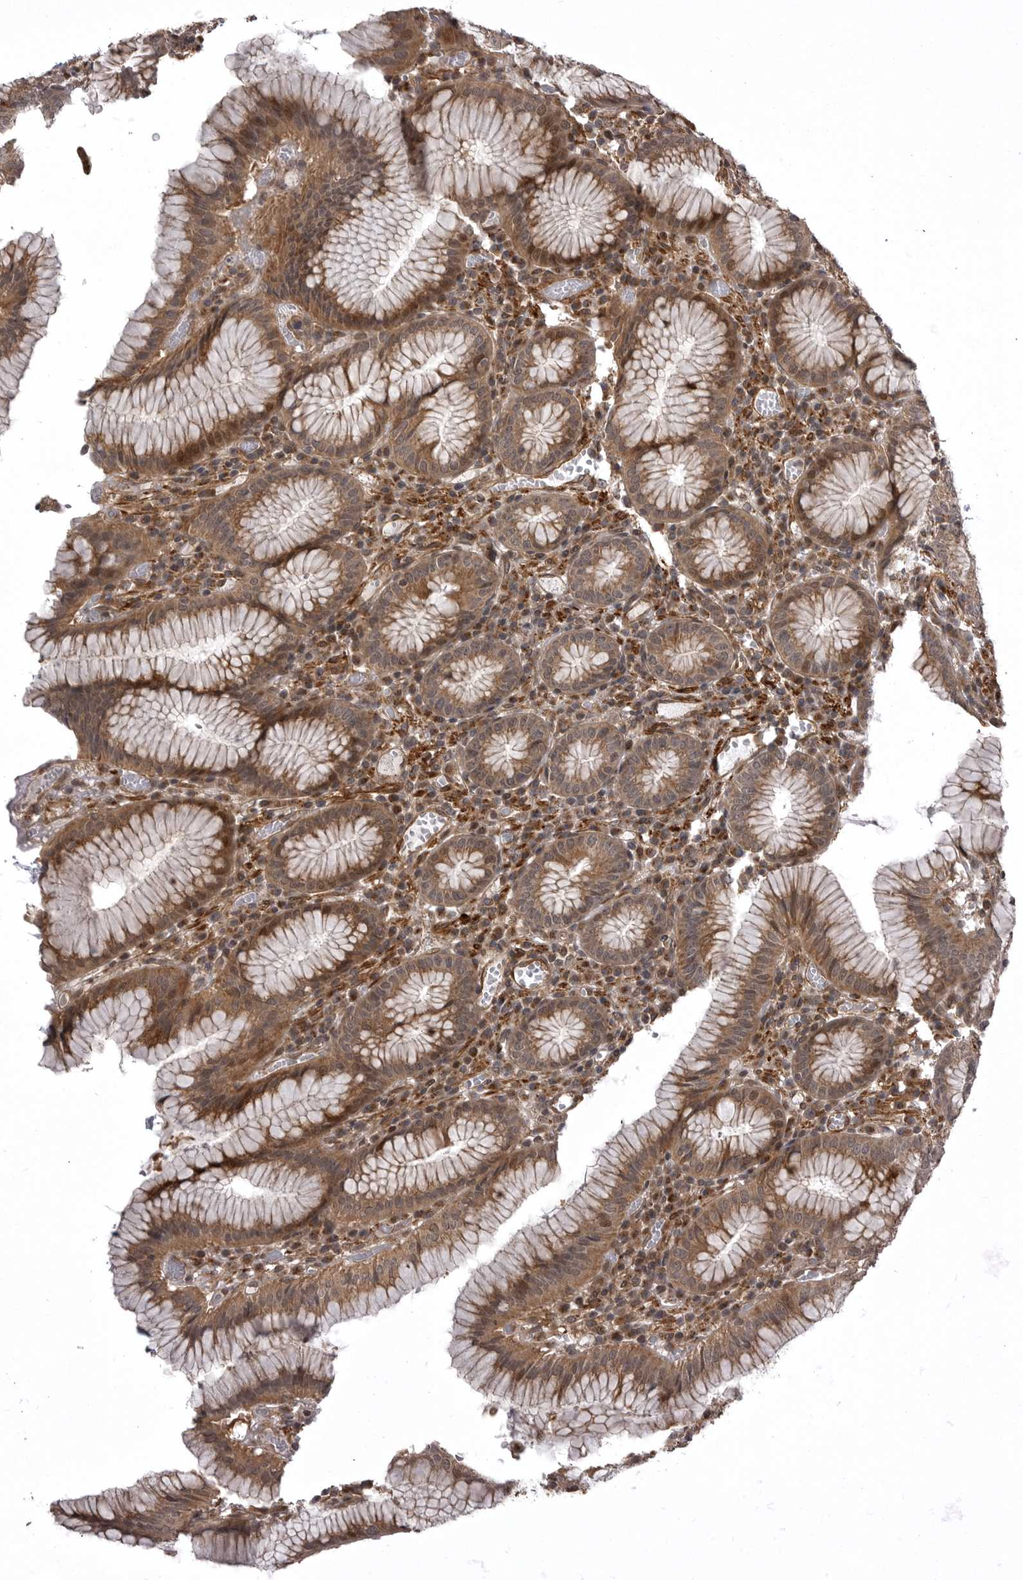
{"staining": {"intensity": "moderate", "quantity": ">75%", "location": "cytoplasmic/membranous,nuclear"}, "tissue": "stomach", "cell_type": "Glandular cells", "image_type": "normal", "snomed": [{"axis": "morphology", "description": "Normal tissue, NOS"}, {"axis": "topography", "description": "Stomach"}], "caption": "Protein expression analysis of unremarkable stomach reveals moderate cytoplasmic/membranous,nuclear expression in about >75% of glandular cells. (brown staining indicates protein expression, while blue staining denotes nuclei).", "gene": "SNX16", "patient": {"sex": "male", "age": 55}}